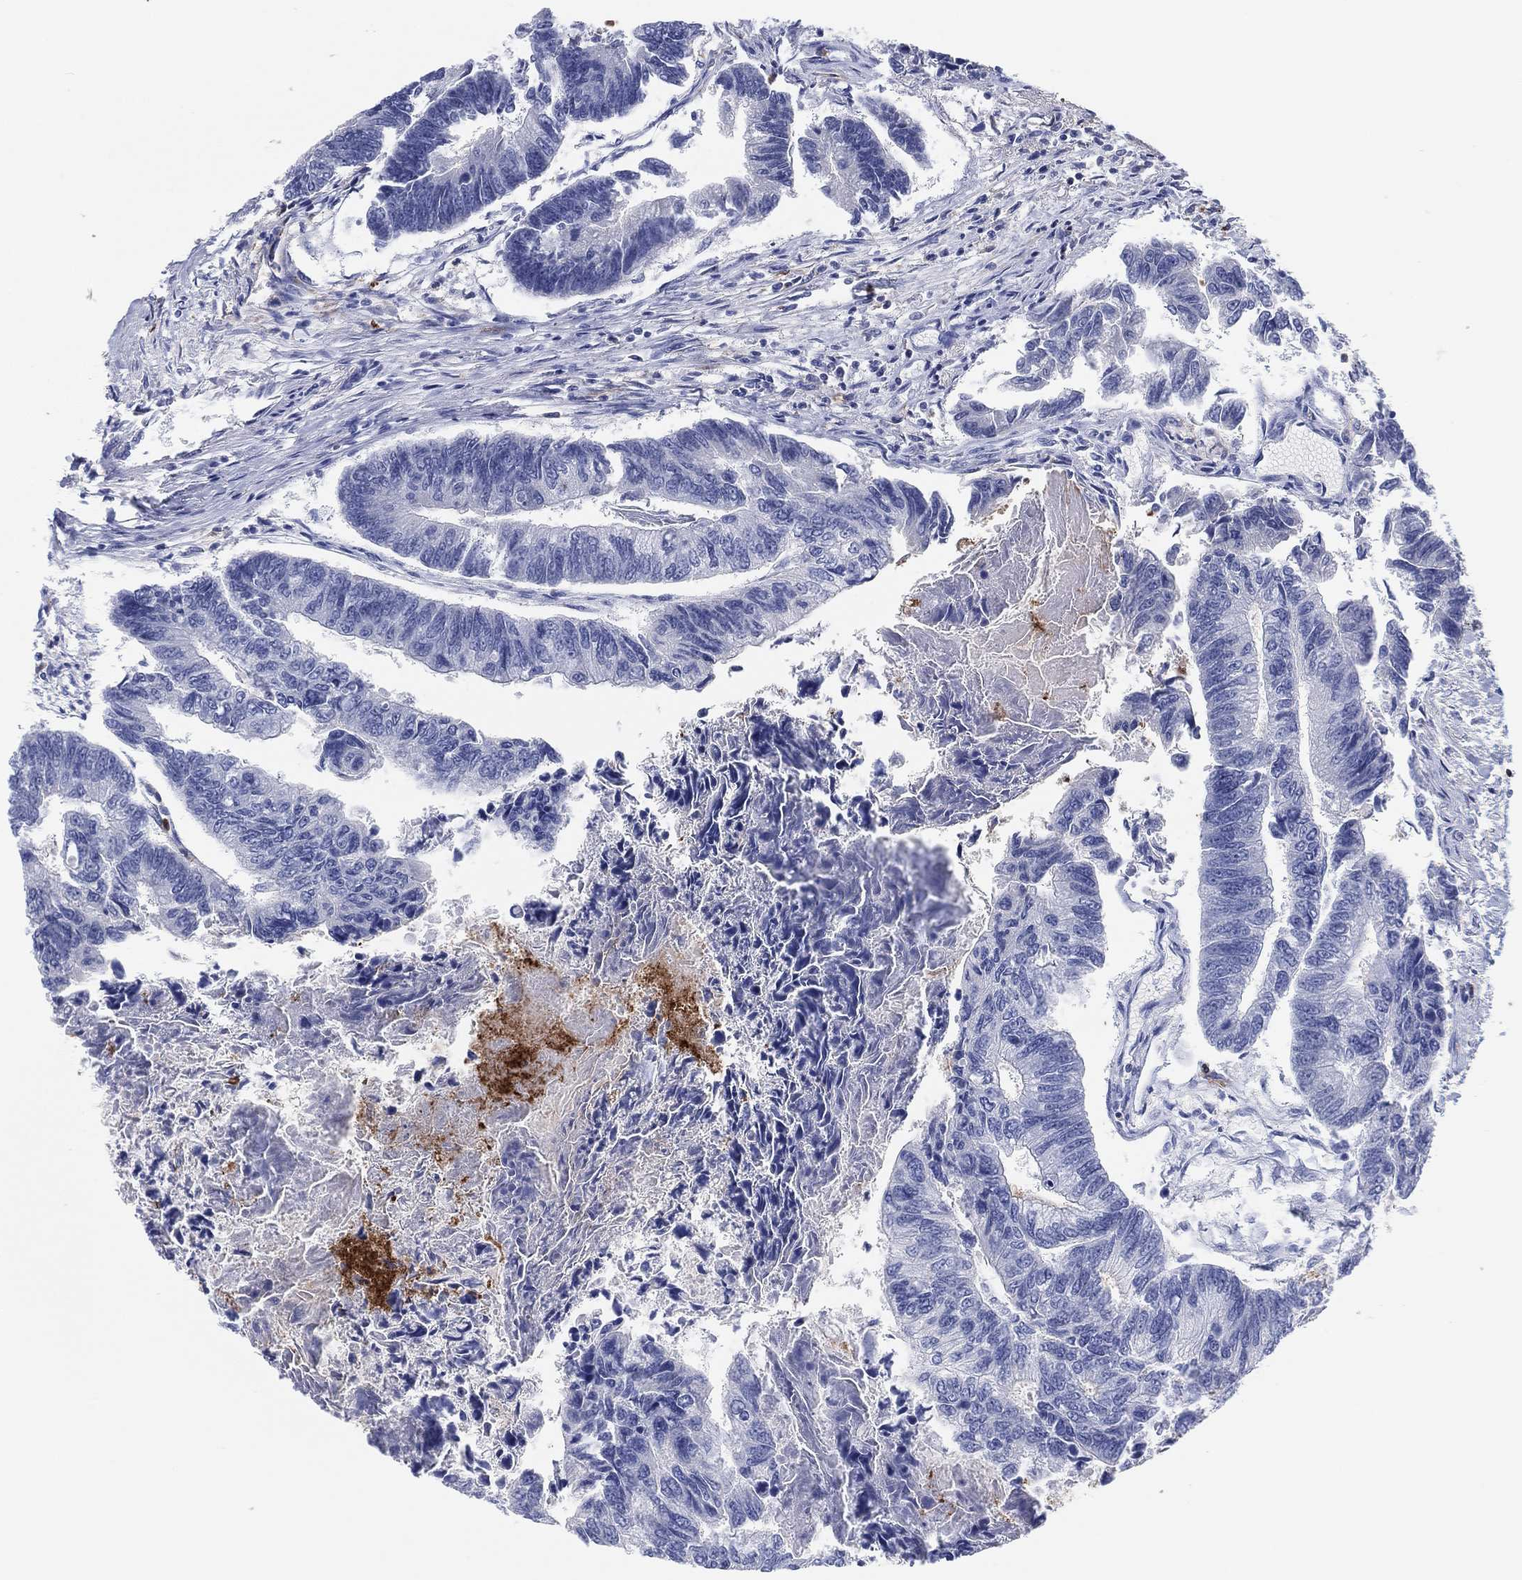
{"staining": {"intensity": "negative", "quantity": "none", "location": "none"}, "tissue": "colorectal cancer", "cell_type": "Tumor cells", "image_type": "cancer", "snomed": [{"axis": "morphology", "description": "Adenocarcinoma, NOS"}, {"axis": "topography", "description": "Colon"}], "caption": "There is no significant staining in tumor cells of colorectal cancer. The staining is performed using DAB (3,3'-diaminobenzidine) brown chromogen with nuclei counter-stained in using hematoxylin.", "gene": "PLAC8", "patient": {"sex": "female", "age": 65}}